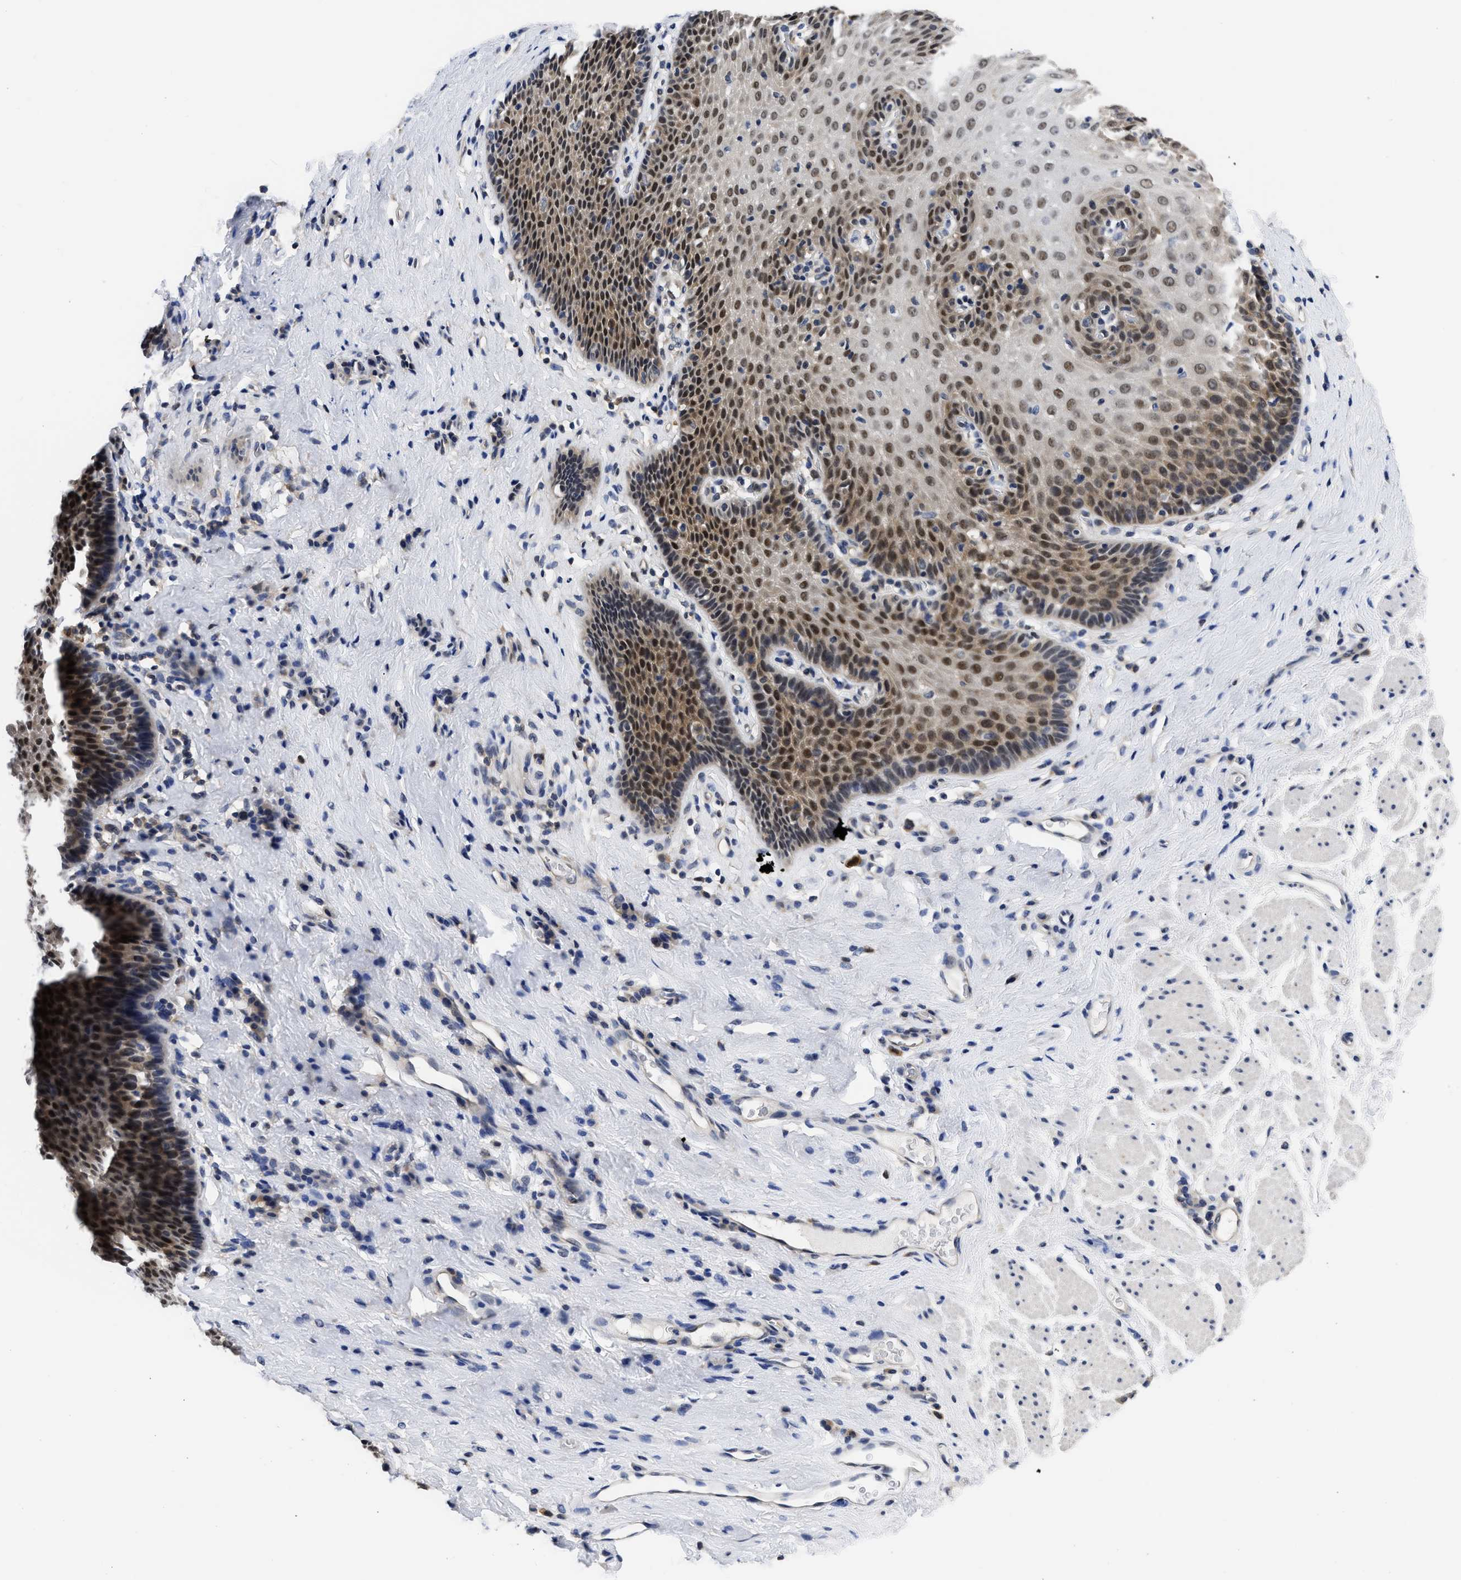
{"staining": {"intensity": "strong", "quantity": "25%-75%", "location": "cytoplasmic/membranous,nuclear"}, "tissue": "esophagus", "cell_type": "Squamous epithelial cells", "image_type": "normal", "snomed": [{"axis": "morphology", "description": "Normal tissue, NOS"}, {"axis": "topography", "description": "Esophagus"}], "caption": "Brown immunohistochemical staining in normal esophagus shows strong cytoplasmic/membranous,nuclear staining in approximately 25%-75% of squamous epithelial cells. (IHC, brightfield microscopy, high magnification).", "gene": "XPO5", "patient": {"sex": "female", "age": 61}}